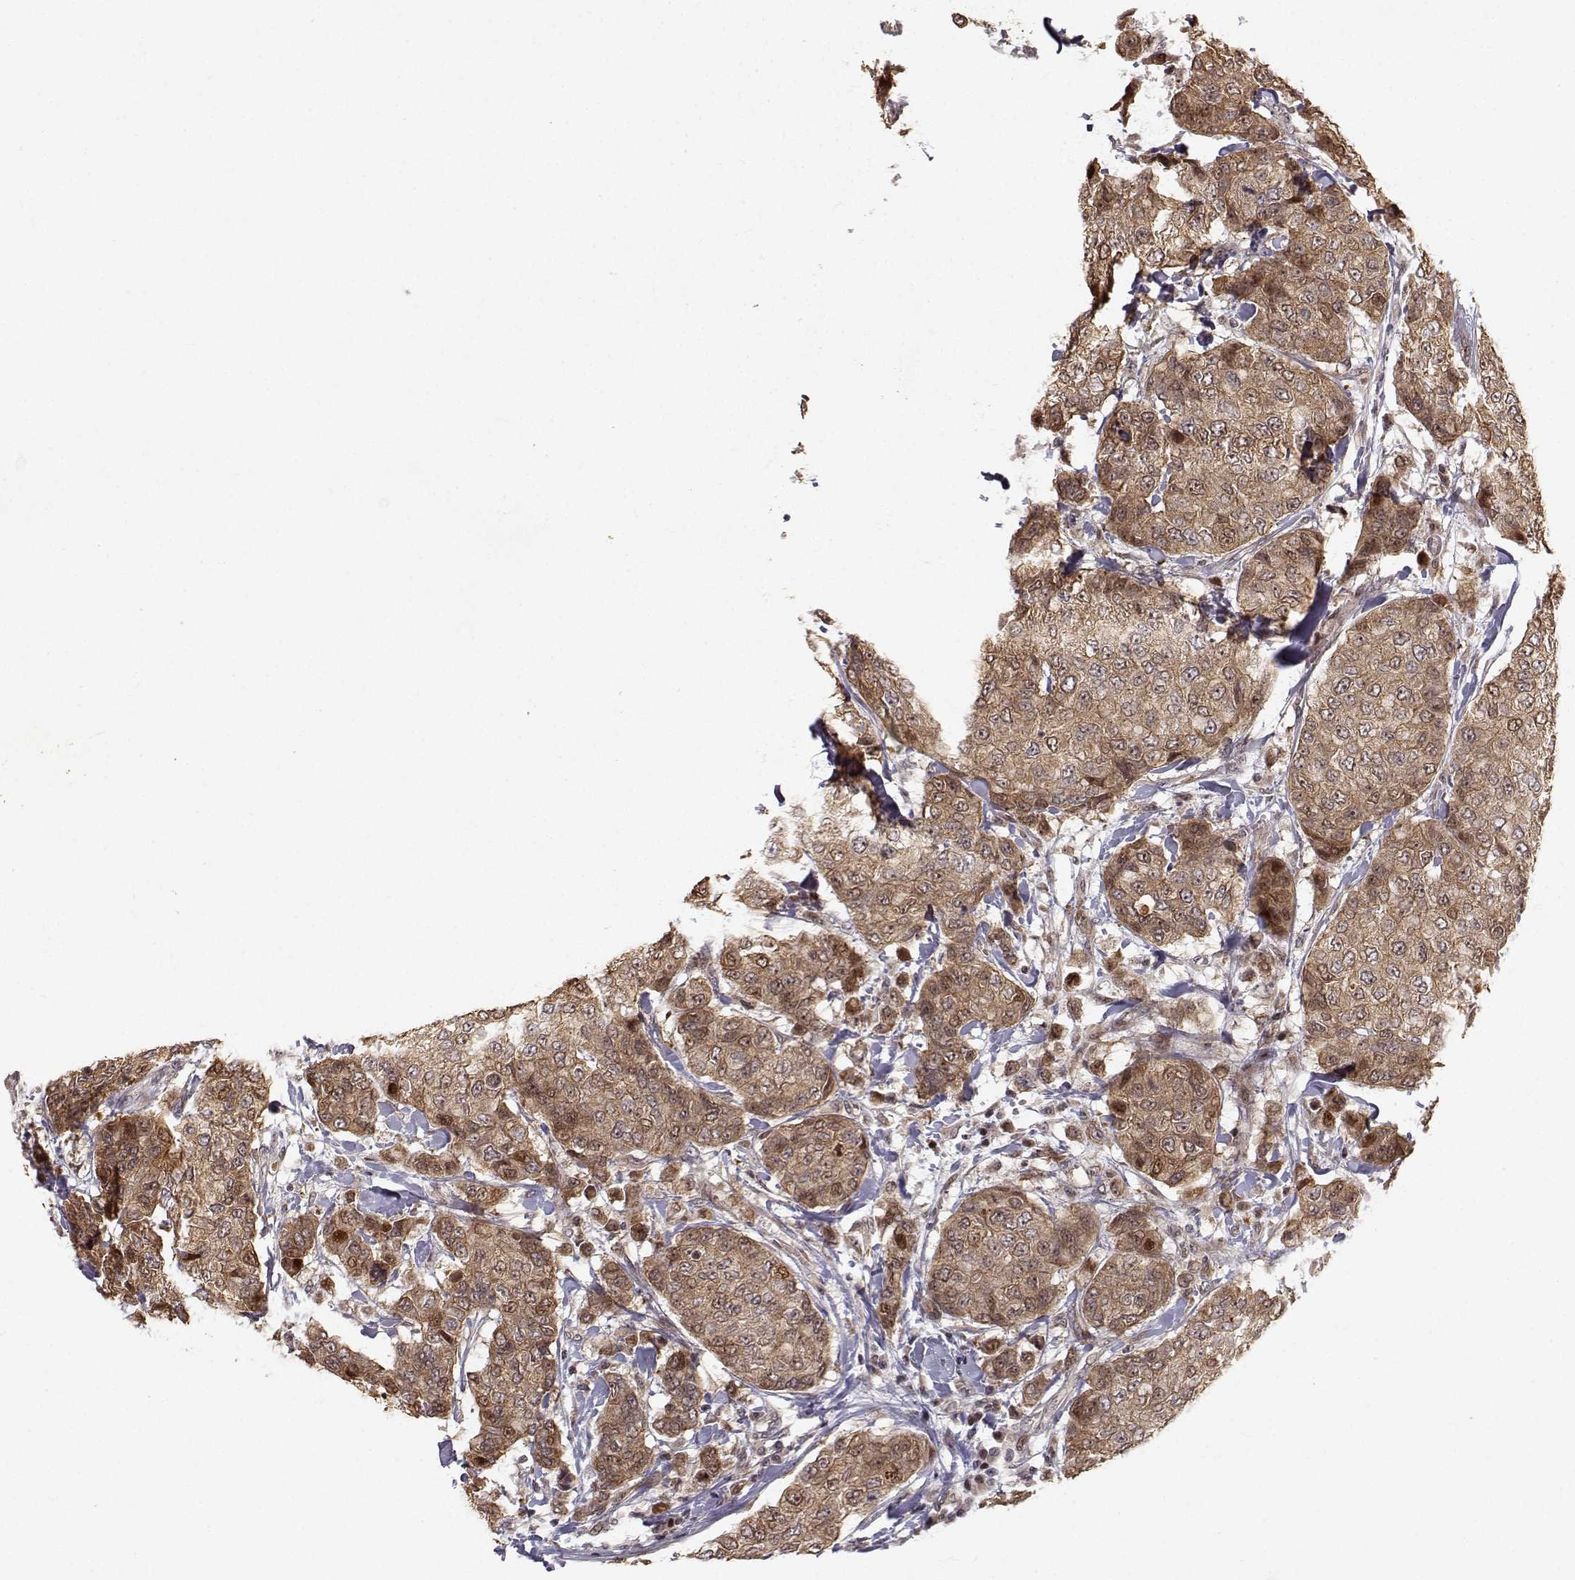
{"staining": {"intensity": "moderate", "quantity": "25%-75%", "location": "cytoplasmic/membranous"}, "tissue": "breast cancer", "cell_type": "Tumor cells", "image_type": "cancer", "snomed": [{"axis": "morphology", "description": "Duct carcinoma"}, {"axis": "topography", "description": "Breast"}], "caption": "Tumor cells reveal moderate cytoplasmic/membranous staining in about 25%-75% of cells in breast cancer (infiltrating ductal carcinoma). (Brightfield microscopy of DAB IHC at high magnification).", "gene": "APC", "patient": {"sex": "female", "age": 27}}